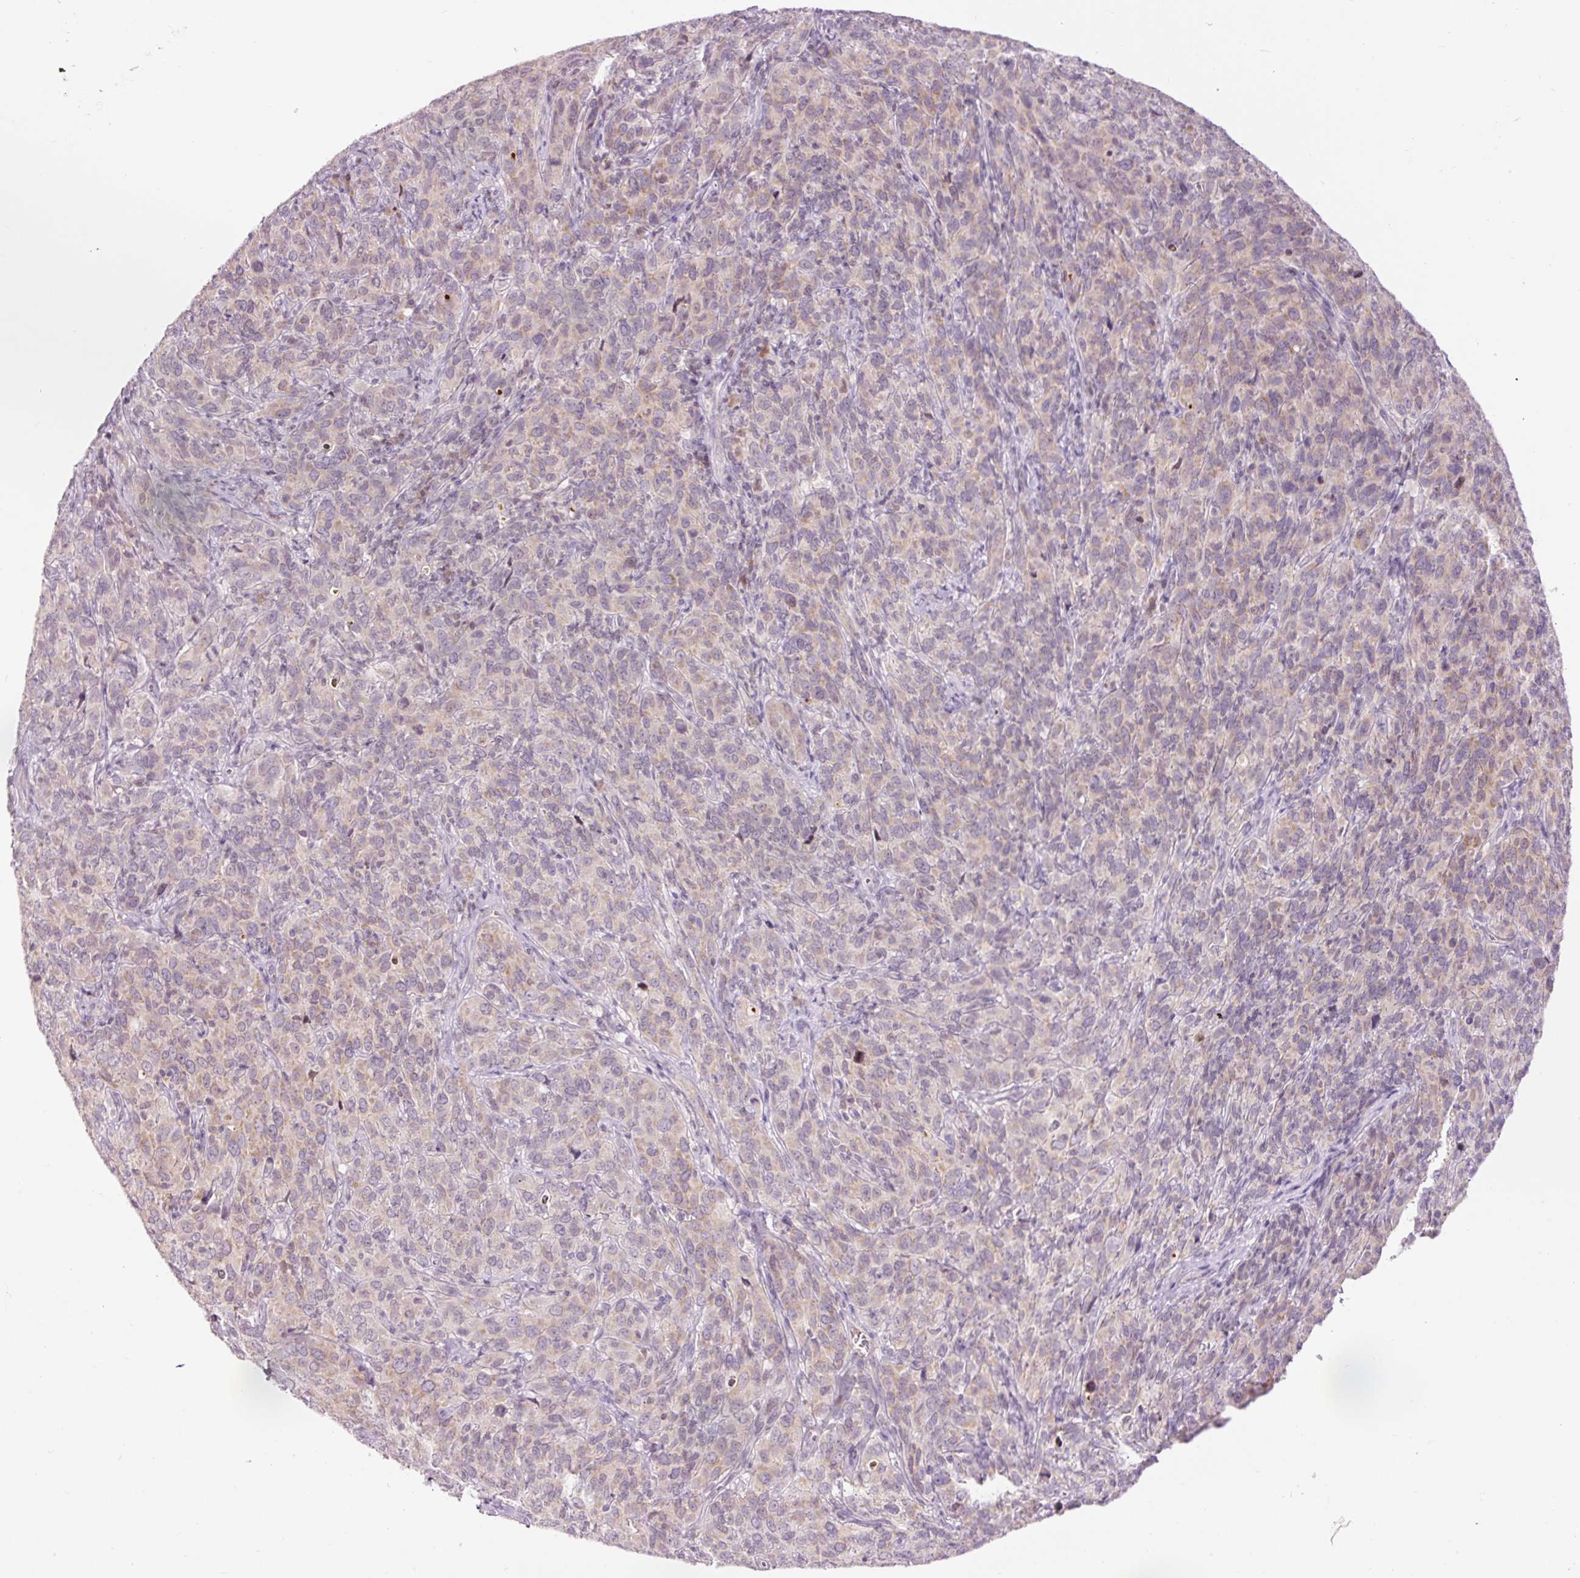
{"staining": {"intensity": "weak", "quantity": "<25%", "location": "cytoplasmic/membranous"}, "tissue": "cervical cancer", "cell_type": "Tumor cells", "image_type": "cancer", "snomed": [{"axis": "morphology", "description": "Normal tissue, NOS"}, {"axis": "morphology", "description": "Squamous cell carcinoma, NOS"}, {"axis": "topography", "description": "Cervix"}], "caption": "DAB immunohistochemical staining of cervical cancer shows no significant expression in tumor cells. (DAB (3,3'-diaminobenzidine) immunohistochemistry with hematoxylin counter stain).", "gene": "ABHD11", "patient": {"sex": "female", "age": 51}}